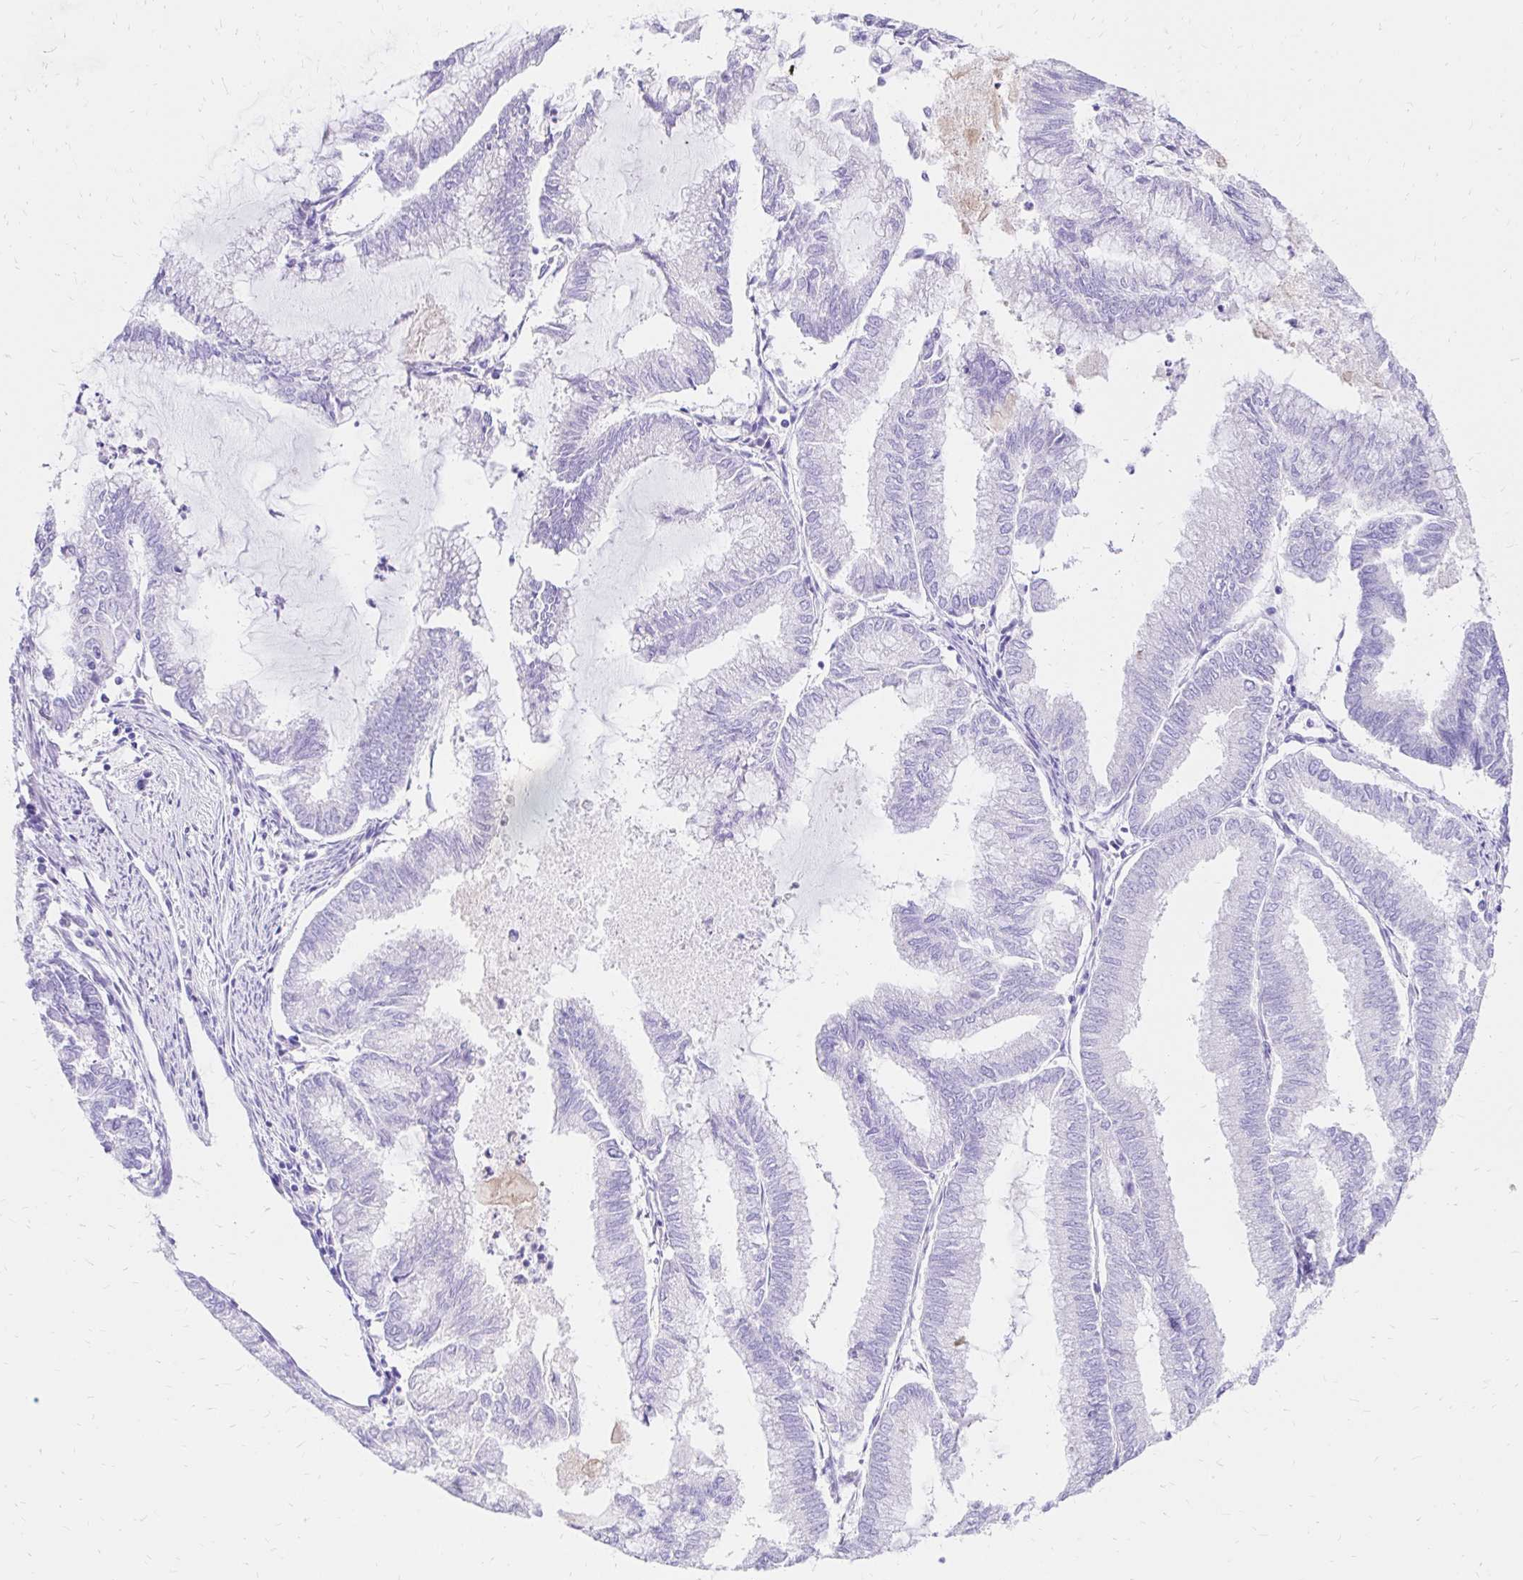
{"staining": {"intensity": "negative", "quantity": "none", "location": "none"}, "tissue": "endometrial cancer", "cell_type": "Tumor cells", "image_type": "cancer", "snomed": [{"axis": "morphology", "description": "Adenocarcinoma, NOS"}, {"axis": "topography", "description": "Endometrium"}], "caption": "Immunohistochemistry photomicrograph of endometrial adenocarcinoma stained for a protein (brown), which displays no expression in tumor cells.", "gene": "S100G", "patient": {"sex": "female", "age": 79}}